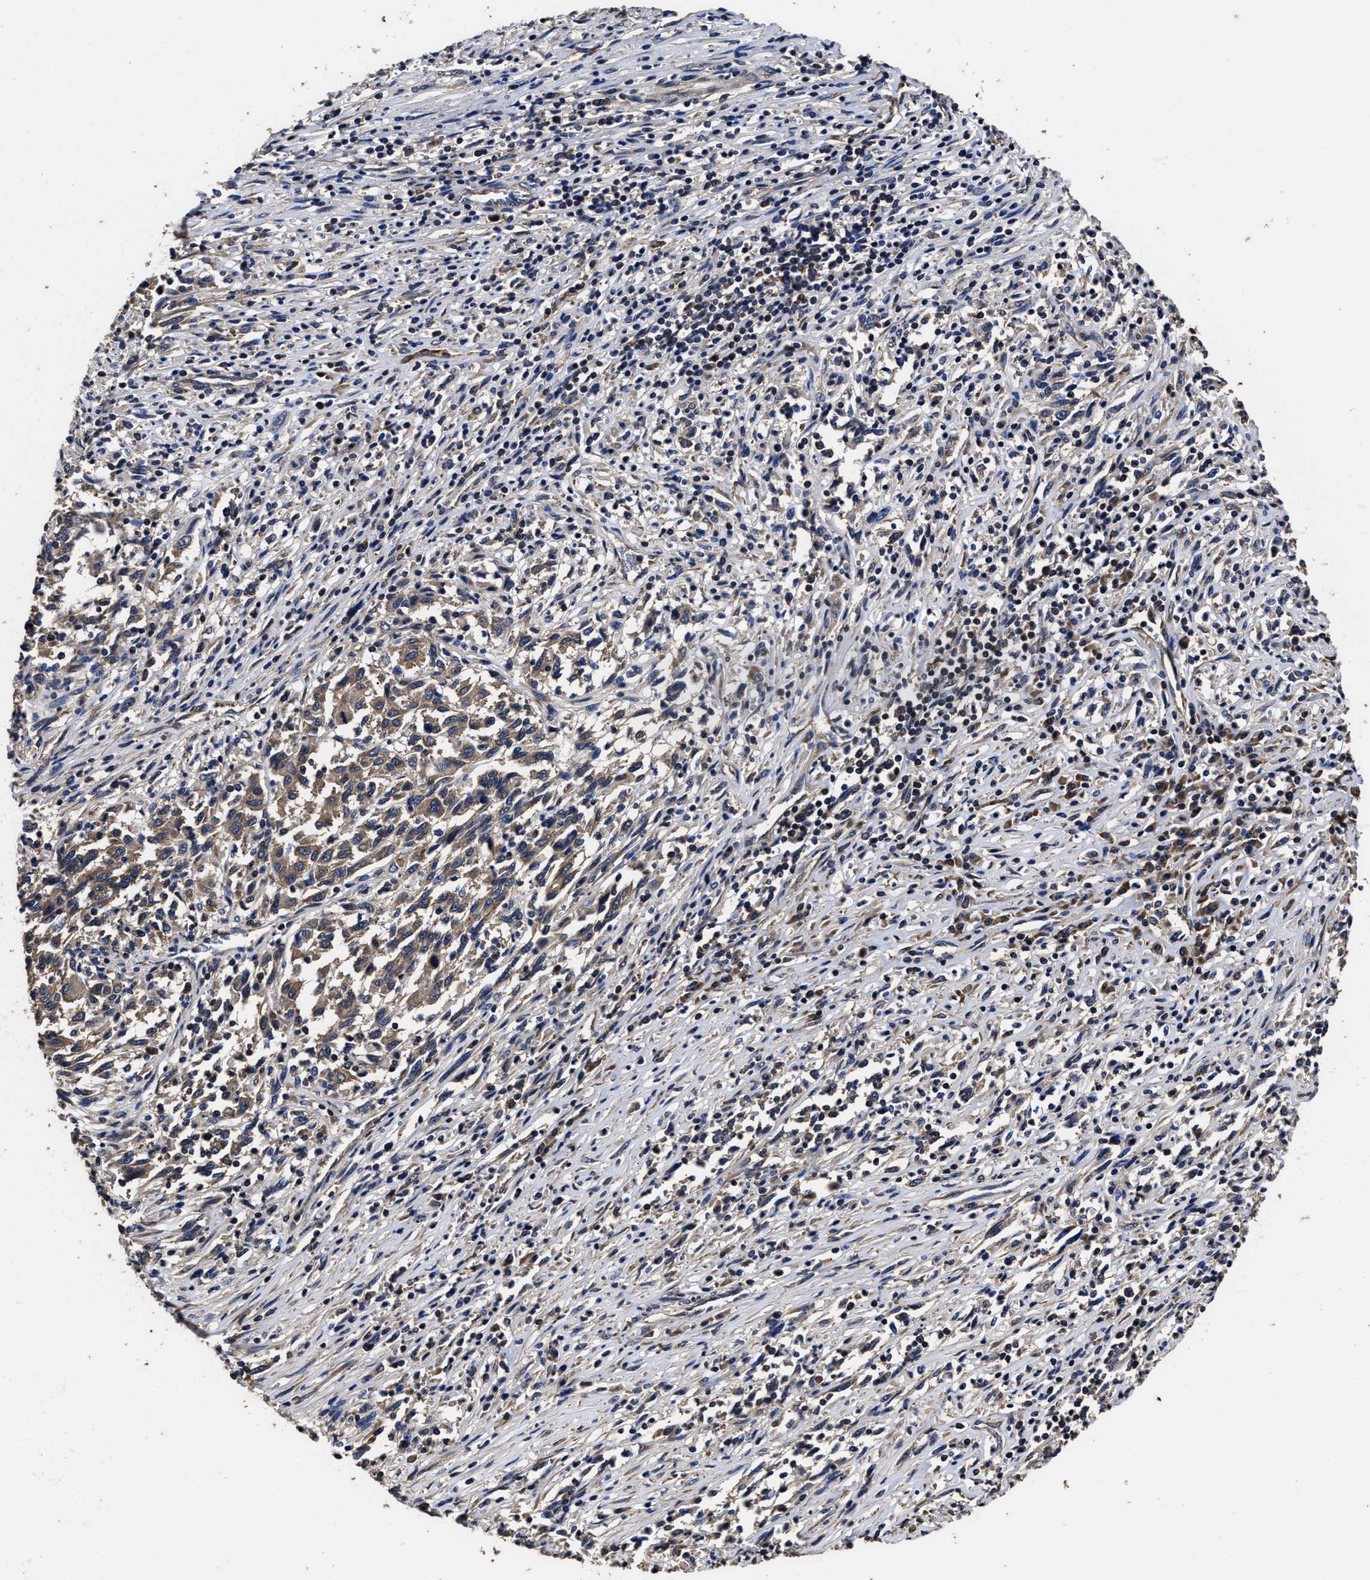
{"staining": {"intensity": "moderate", "quantity": ">75%", "location": "cytoplasmic/membranous"}, "tissue": "melanoma", "cell_type": "Tumor cells", "image_type": "cancer", "snomed": [{"axis": "morphology", "description": "Malignant melanoma, Metastatic site"}, {"axis": "topography", "description": "Lymph node"}], "caption": "Moderate cytoplasmic/membranous protein staining is seen in approximately >75% of tumor cells in malignant melanoma (metastatic site).", "gene": "AVEN", "patient": {"sex": "male", "age": 61}}